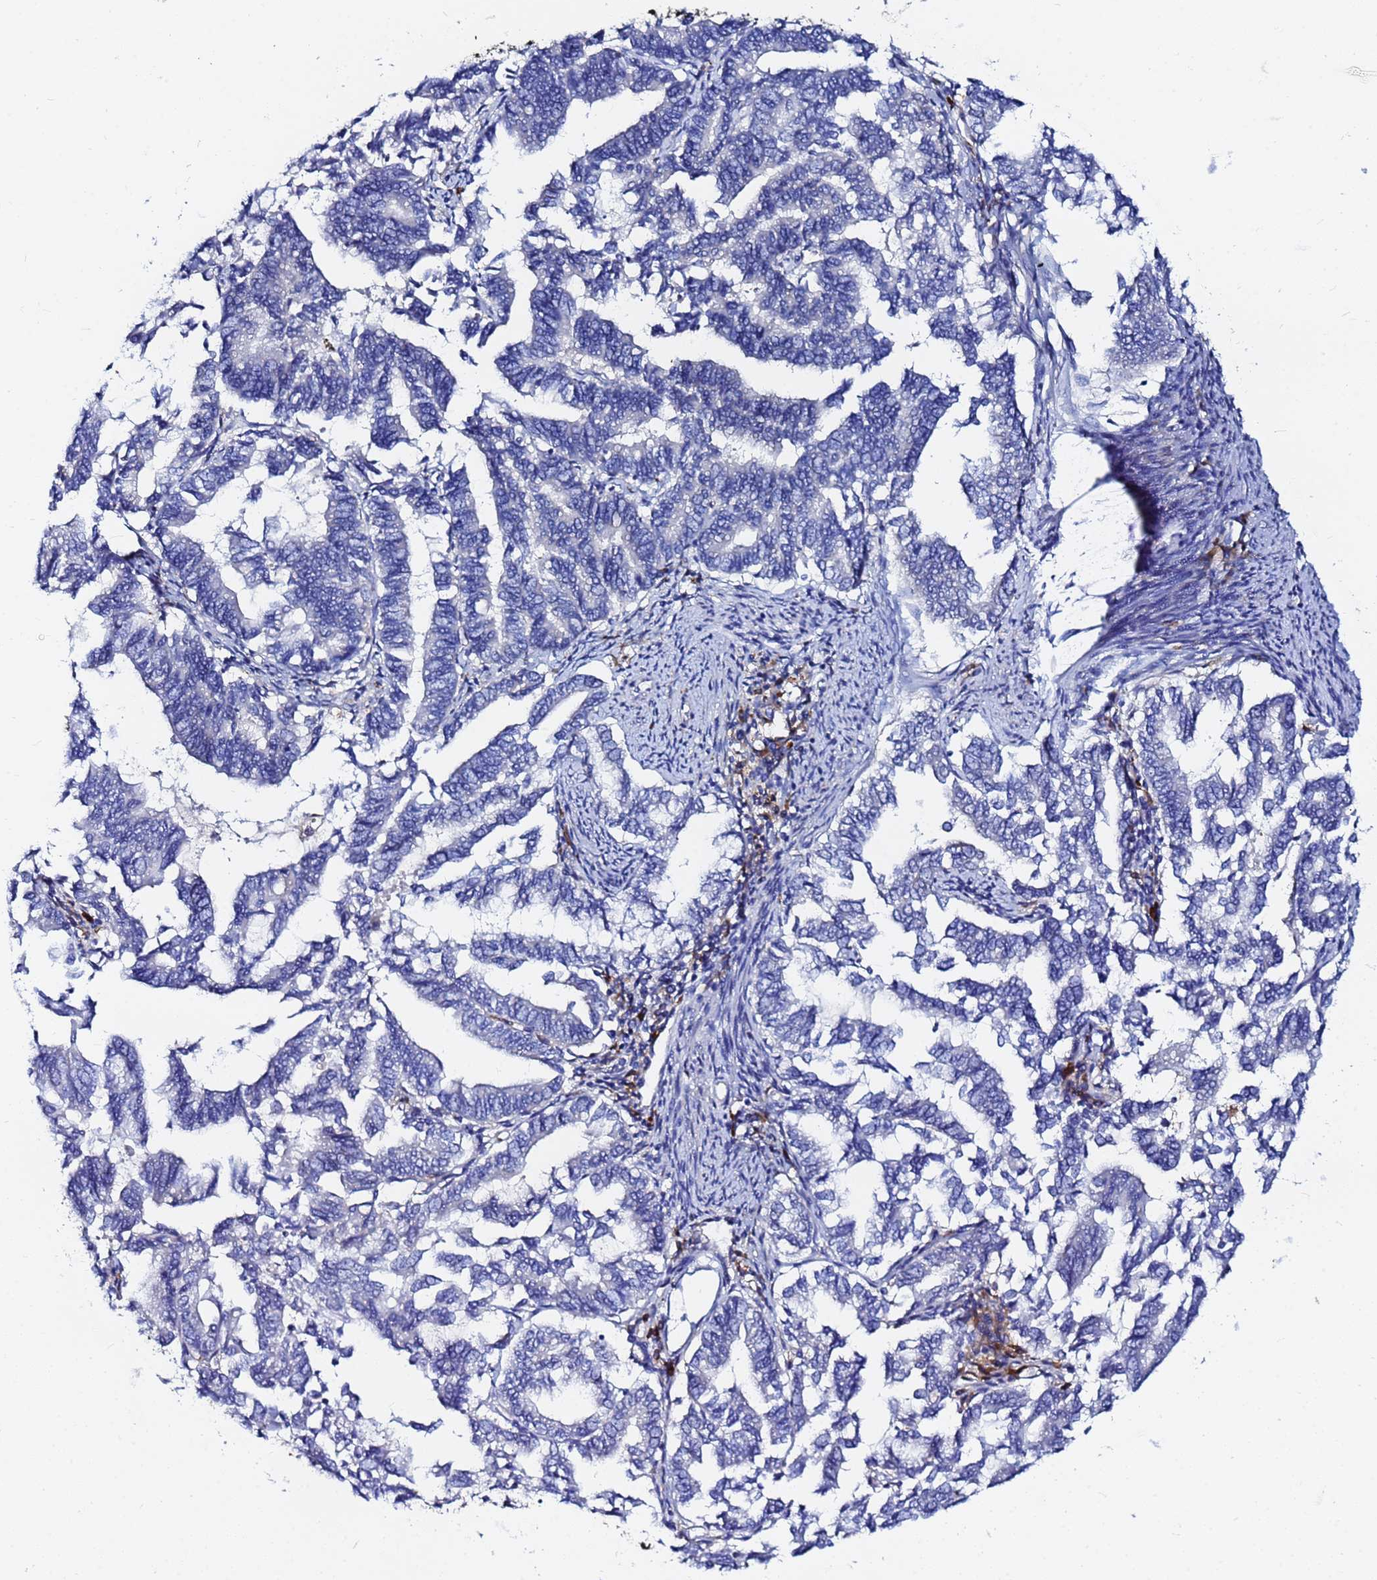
{"staining": {"intensity": "negative", "quantity": "none", "location": "none"}, "tissue": "endometrial cancer", "cell_type": "Tumor cells", "image_type": "cancer", "snomed": [{"axis": "morphology", "description": "Adenocarcinoma, NOS"}, {"axis": "topography", "description": "Endometrium"}], "caption": "DAB immunohistochemical staining of human adenocarcinoma (endometrial) displays no significant staining in tumor cells.", "gene": "BASP1", "patient": {"sex": "female", "age": 79}}